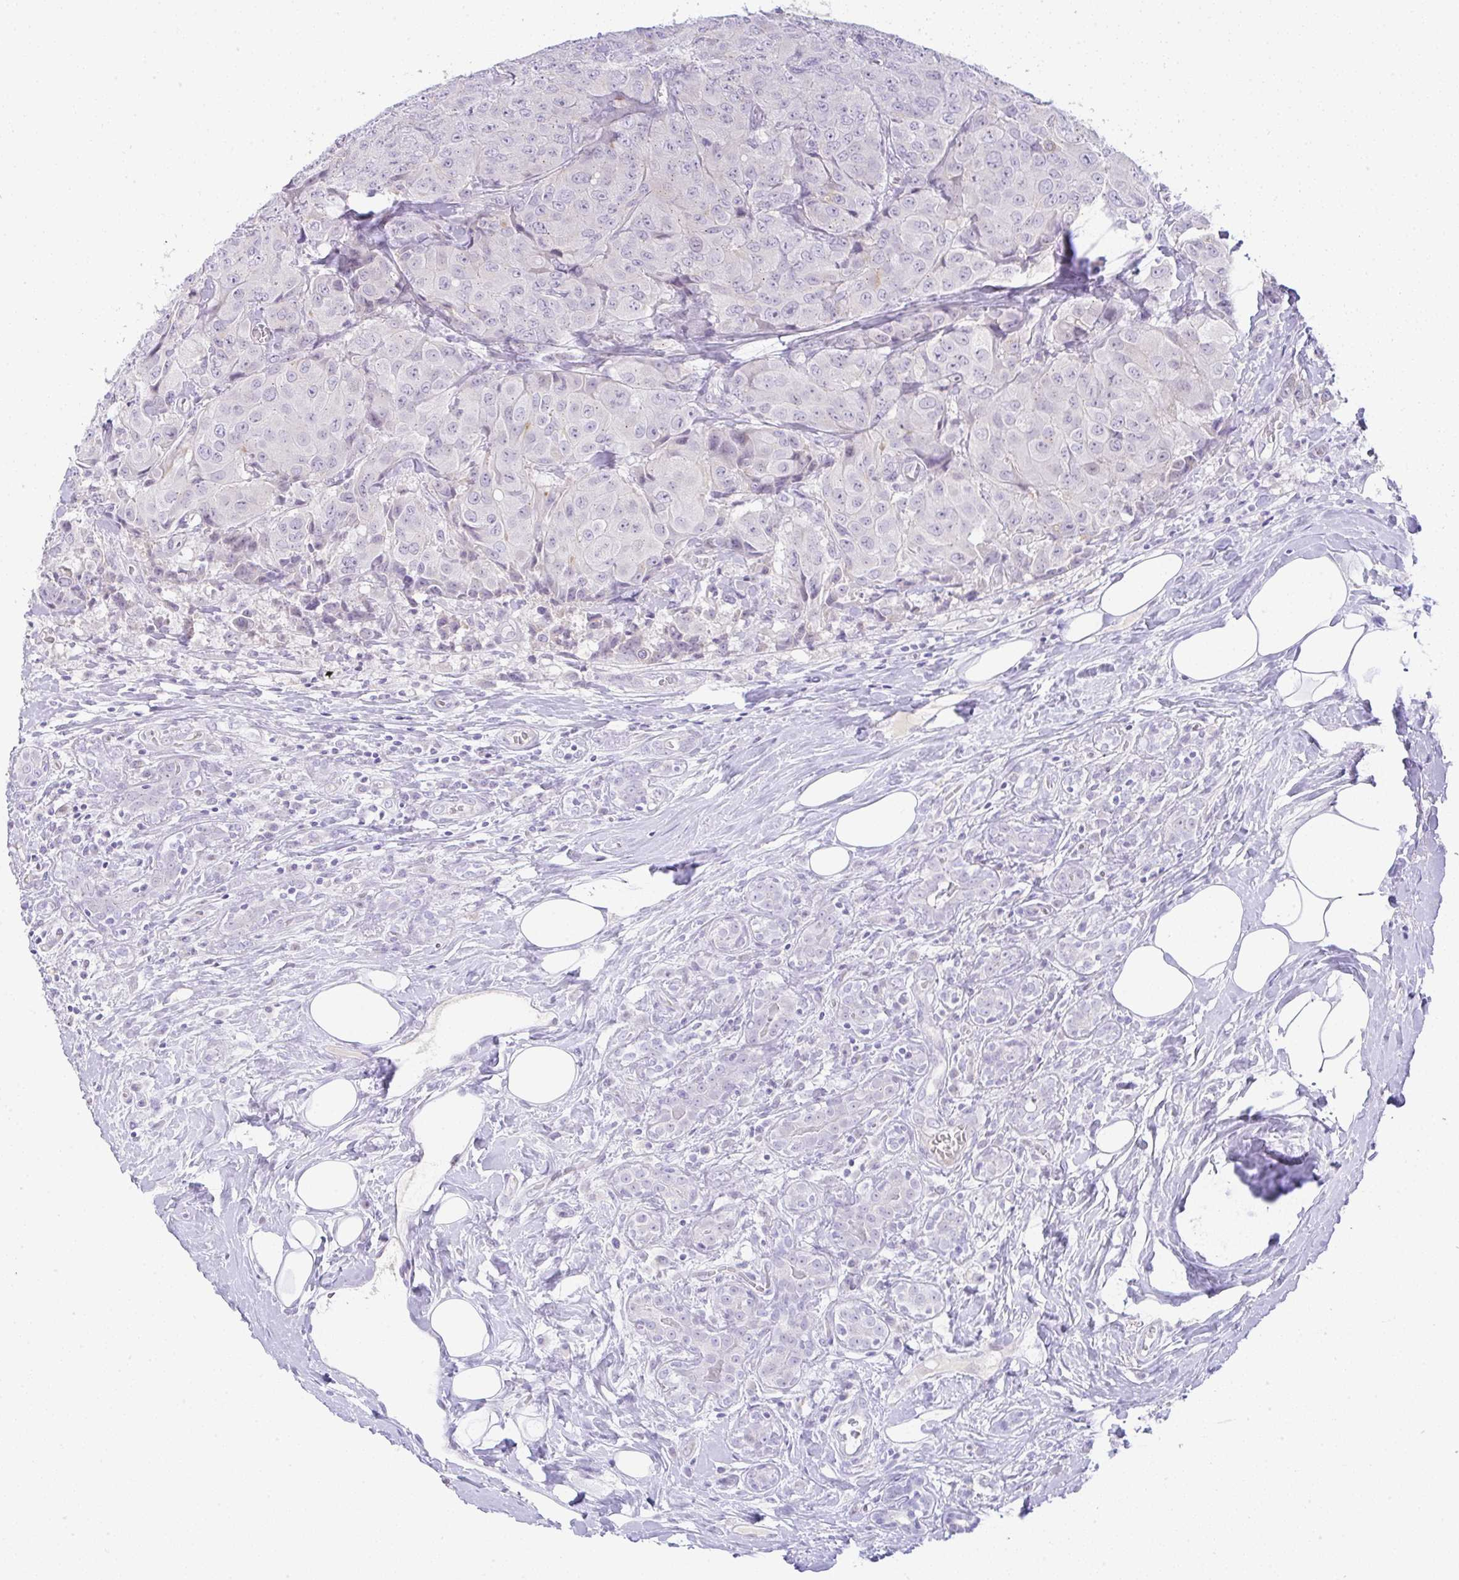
{"staining": {"intensity": "negative", "quantity": "none", "location": "none"}, "tissue": "breast cancer", "cell_type": "Tumor cells", "image_type": "cancer", "snomed": [{"axis": "morphology", "description": "Duct carcinoma"}, {"axis": "topography", "description": "Breast"}], "caption": "Tumor cells show no significant protein staining in intraductal carcinoma (breast).", "gene": "FAM177A1", "patient": {"sex": "female", "age": 43}}